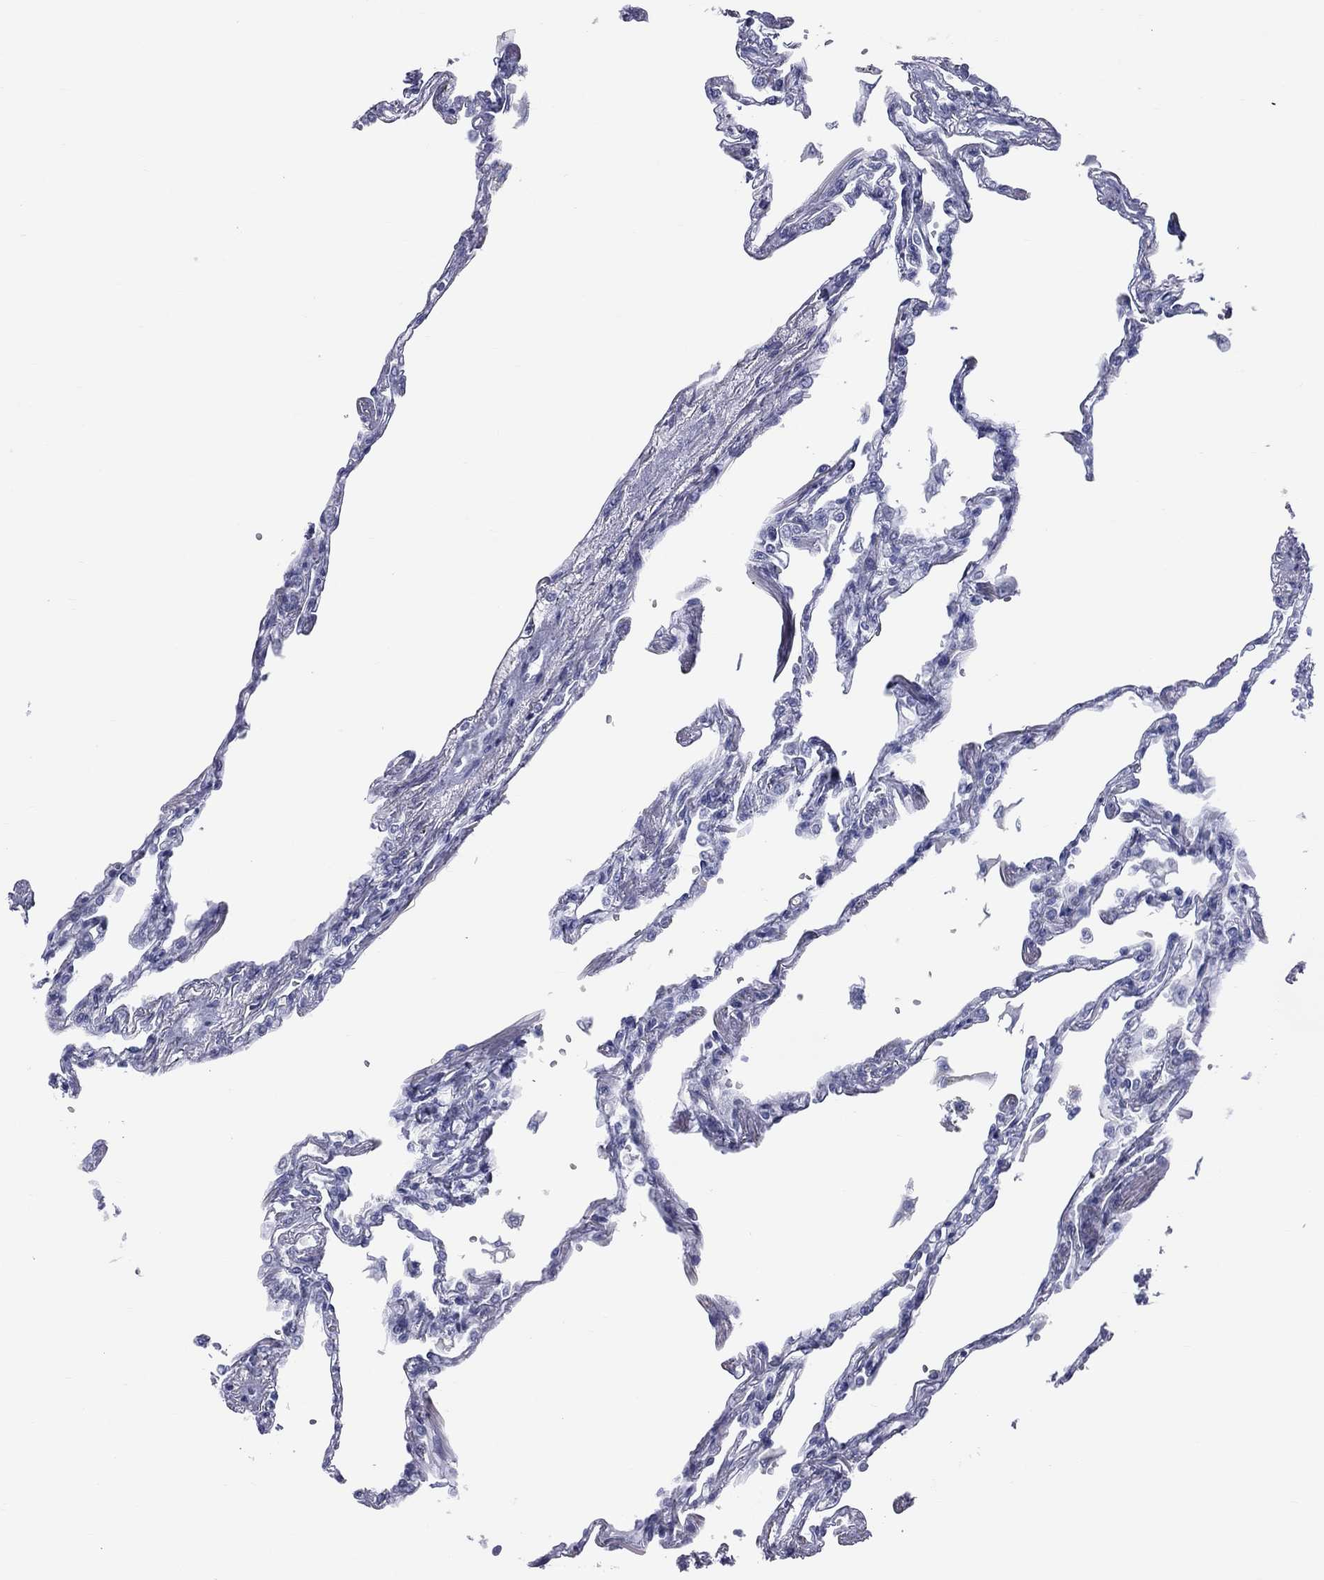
{"staining": {"intensity": "negative", "quantity": "none", "location": "none"}, "tissue": "lung", "cell_type": "Alveolar cells", "image_type": "normal", "snomed": [{"axis": "morphology", "description": "Normal tissue, NOS"}, {"axis": "topography", "description": "Lung"}], "caption": "A high-resolution micrograph shows IHC staining of normal lung, which shows no significant positivity in alveolar cells.", "gene": "MLN", "patient": {"sex": "male", "age": 78}}